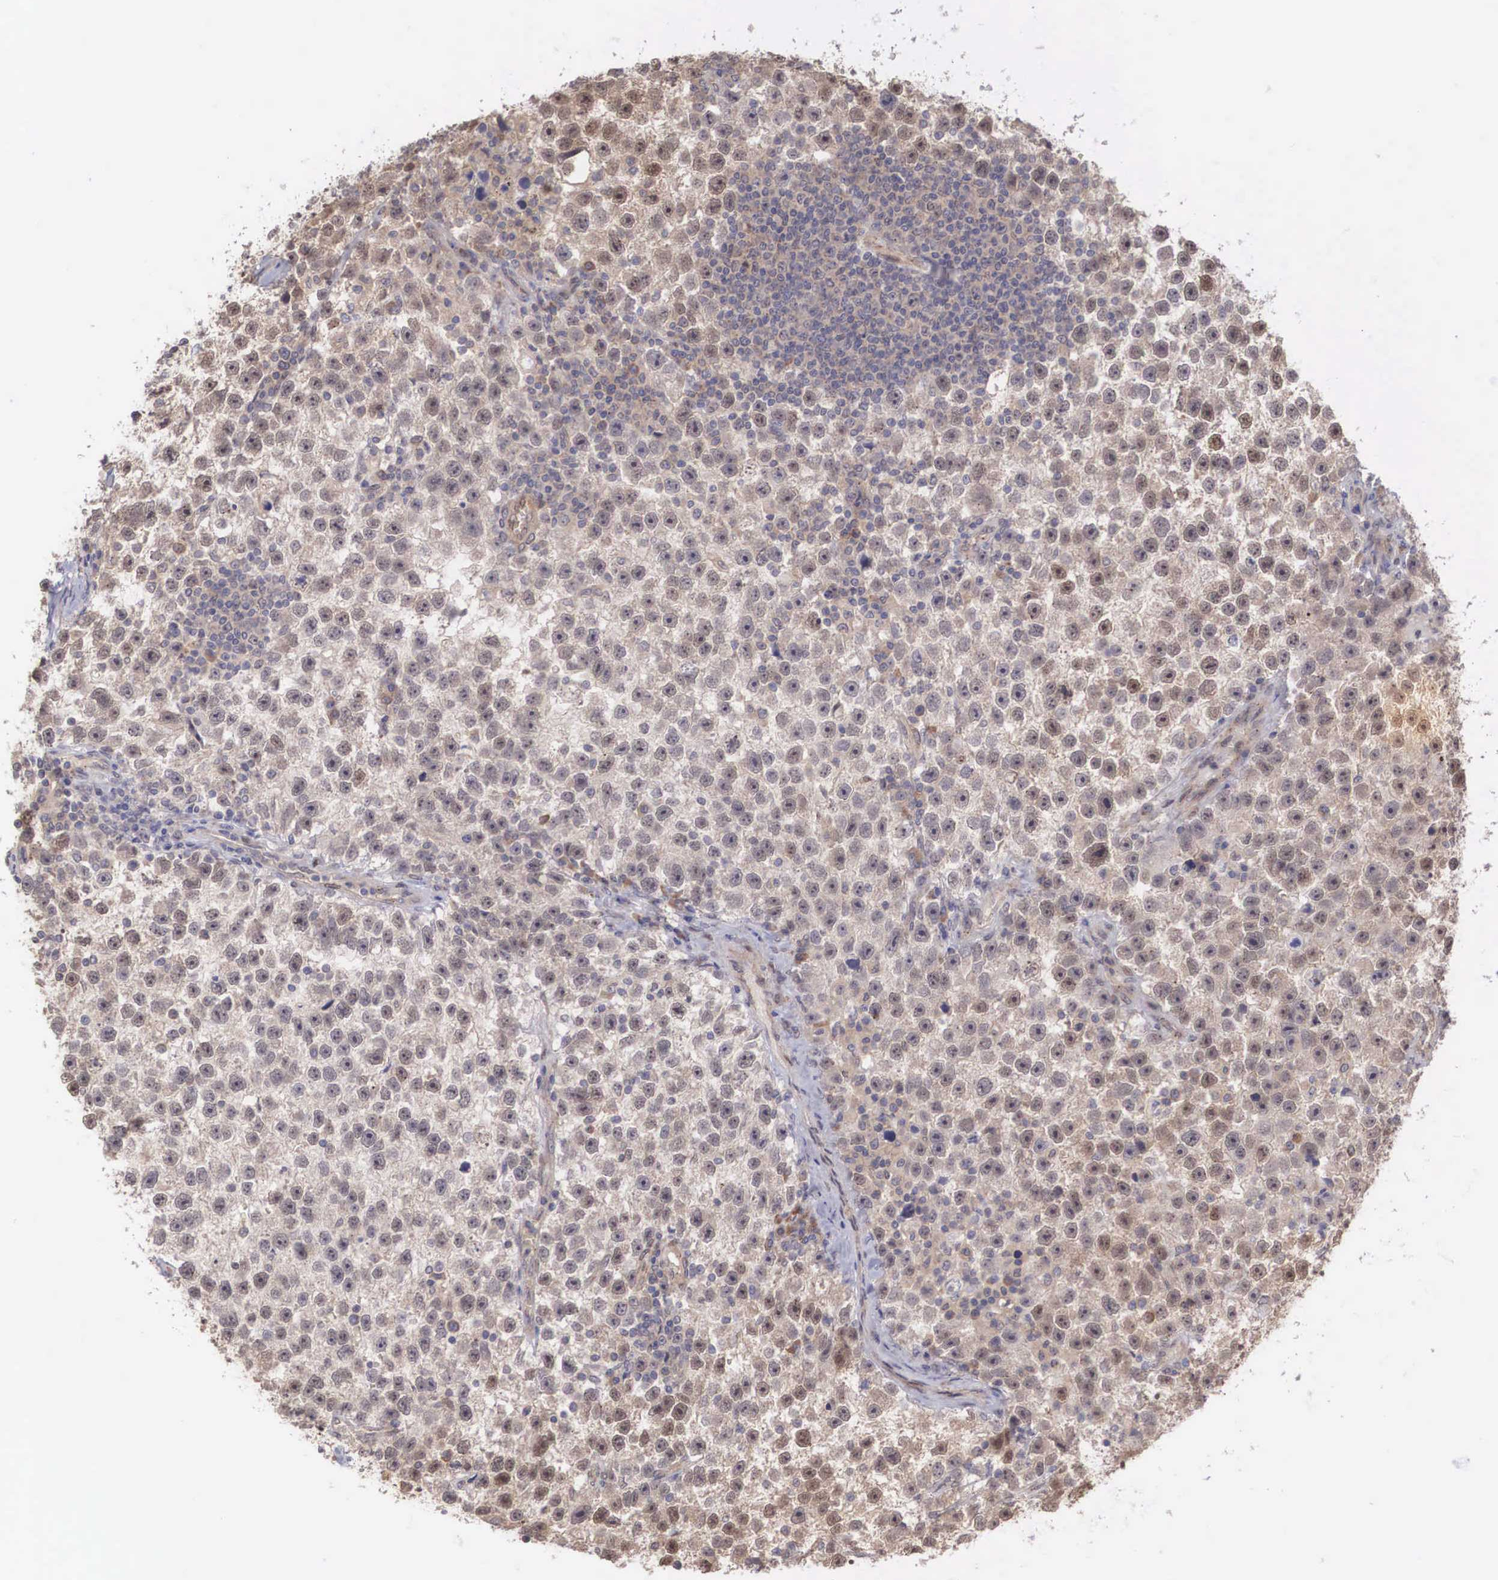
{"staining": {"intensity": "weak", "quantity": ">75%", "location": "cytoplasmic/membranous,nuclear"}, "tissue": "testis cancer", "cell_type": "Tumor cells", "image_type": "cancer", "snomed": [{"axis": "morphology", "description": "Seminoma, NOS"}, {"axis": "topography", "description": "Testis"}], "caption": "Immunohistochemical staining of testis seminoma reveals low levels of weak cytoplasmic/membranous and nuclear positivity in about >75% of tumor cells.", "gene": "DNAJB7", "patient": {"sex": "male", "age": 33}}